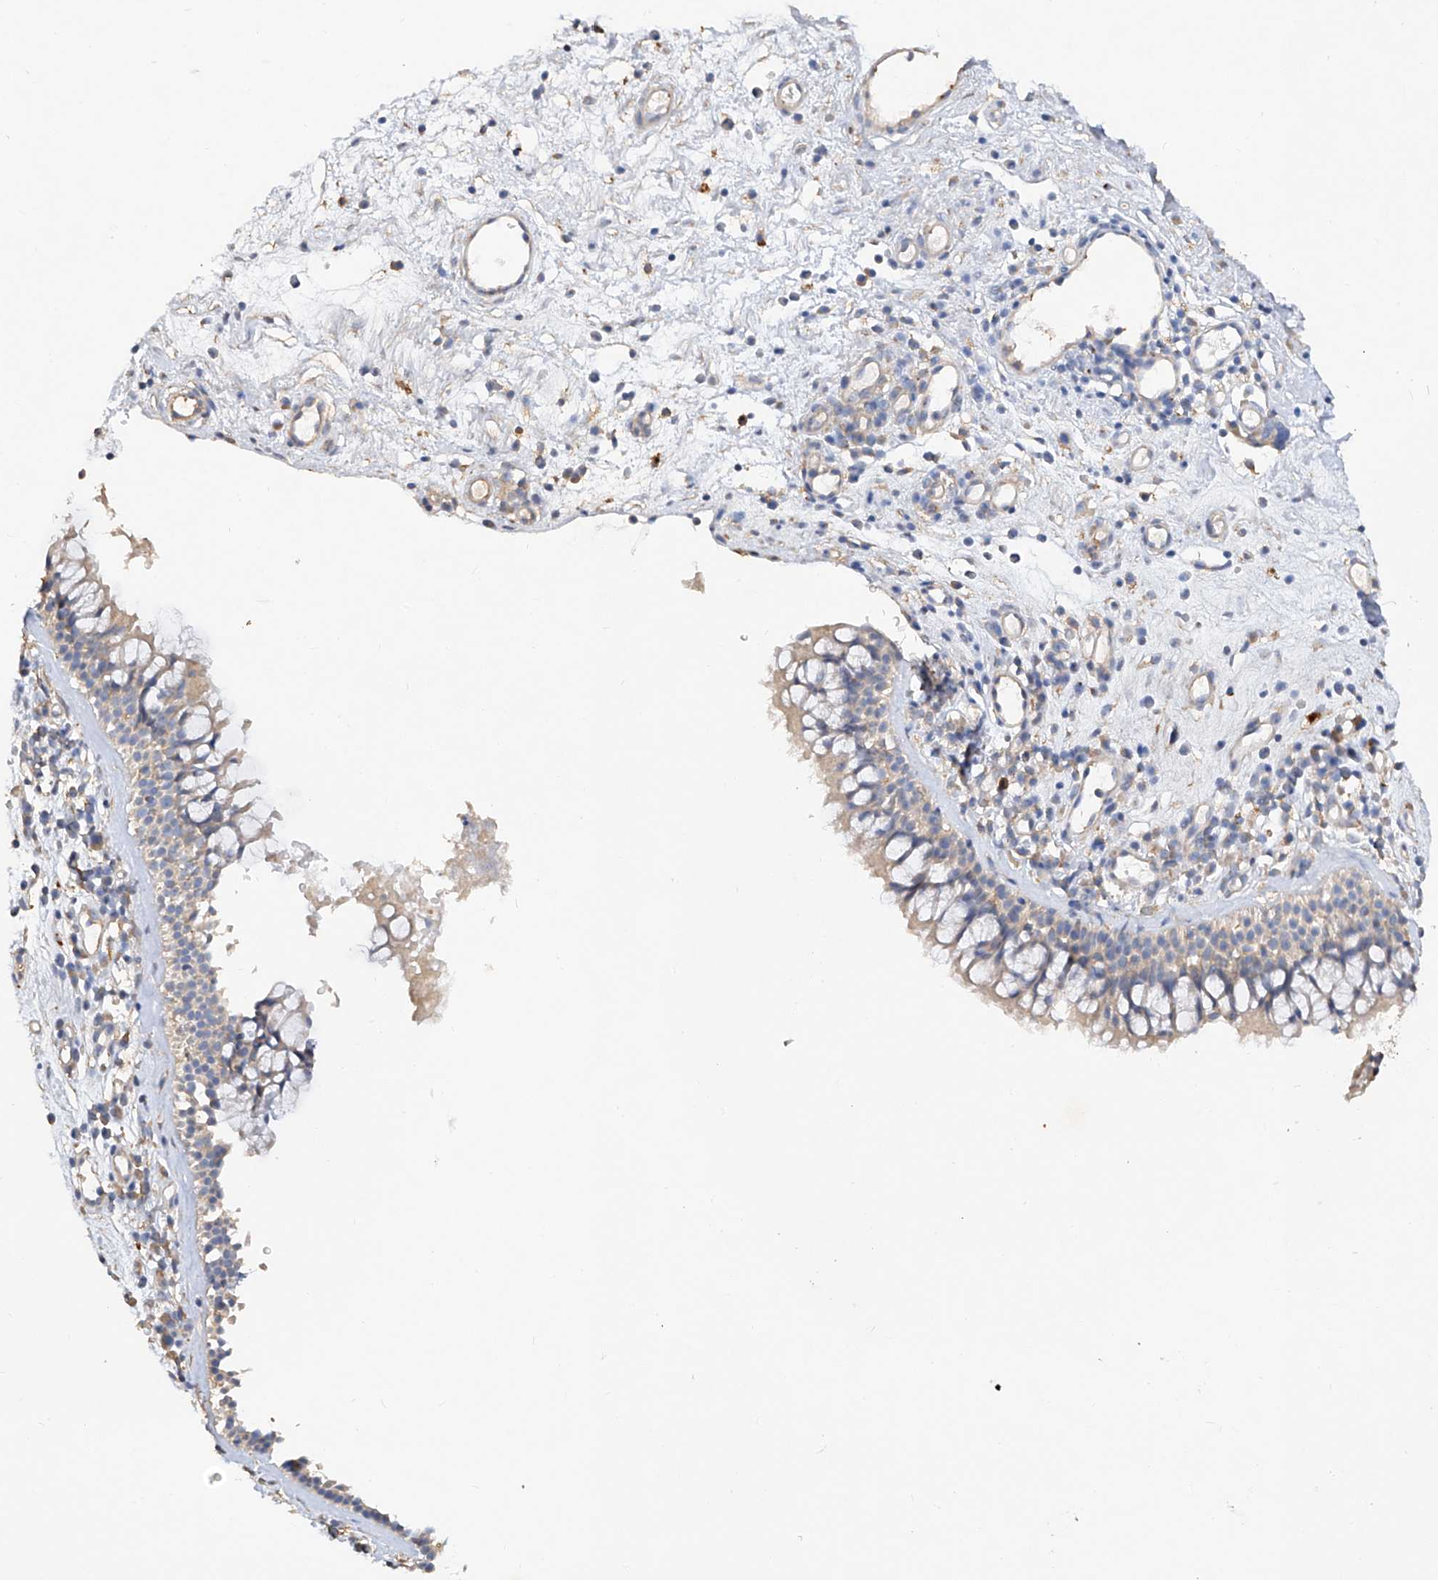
{"staining": {"intensity": "weak", "quantity": "25%-75%", "location": "cytoplasmic/membranous"}, "tissue": "nasopharynx", "cell_type": "Respiratory epithelial cells", "image_type": "normal", "snomed": [{"axis": "morphology", "description": "Normal tissue, NOS"}, {"axis": "morphology", "description": "Inflammation, NOS"}, {"axis": "morphology", "description": "Malignant melanoma, Metastatic site"}, {"axis": "topography", "description": "Nasopharynx"}], "caption": "This is an image of immunohistochemistry (IHC) staining of benign nasopharynx, which shows weak expression in the cytoplasmic/membranous of respiratory epithelial cells.", "gene": "AMD1", "patient": {"sex": "male", "age": 70}}